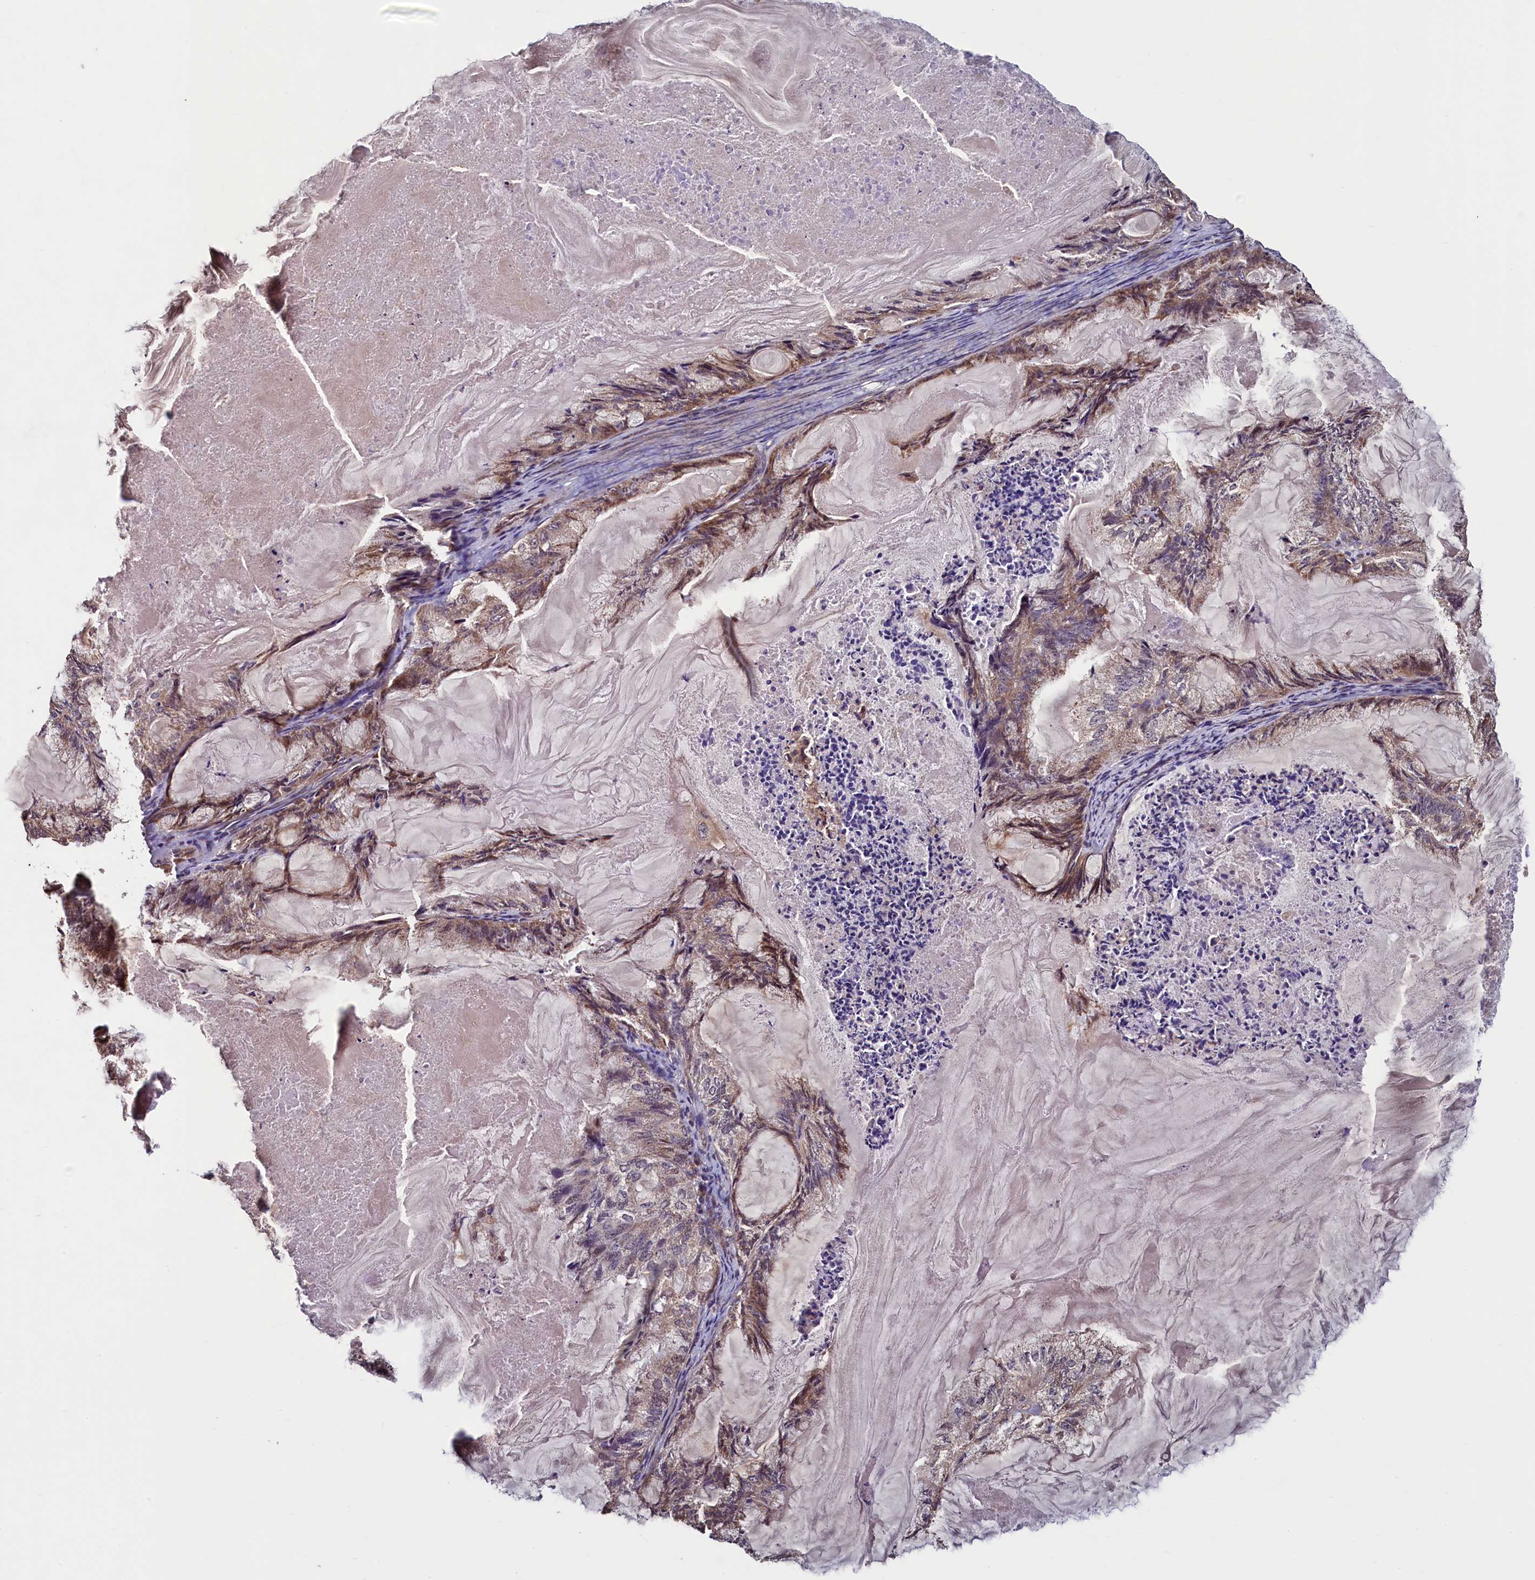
{"staining": {"intensity": "moderate", "quantity": ">75%", "location": "cytoplasmic/membranous"}, "tissue": "endometrial cancer", "cell_type": "Tumor cells", "image_type": "cancer", "snomed": [{"axis": "morphology", "description": "Adenocarcinoma, NOS"}, {"axis": "topography", "description": "Endometrium"}], "caption": "This image shows immunohistochemistry (IHC) staining of human endometrial cancer (adenocarcinoma), with medium moderate cytoplasmic/membranous staining in about >75% of tumor cells.", "gene": "RBFA", "patient": {"sex": "female", "age": 86}}